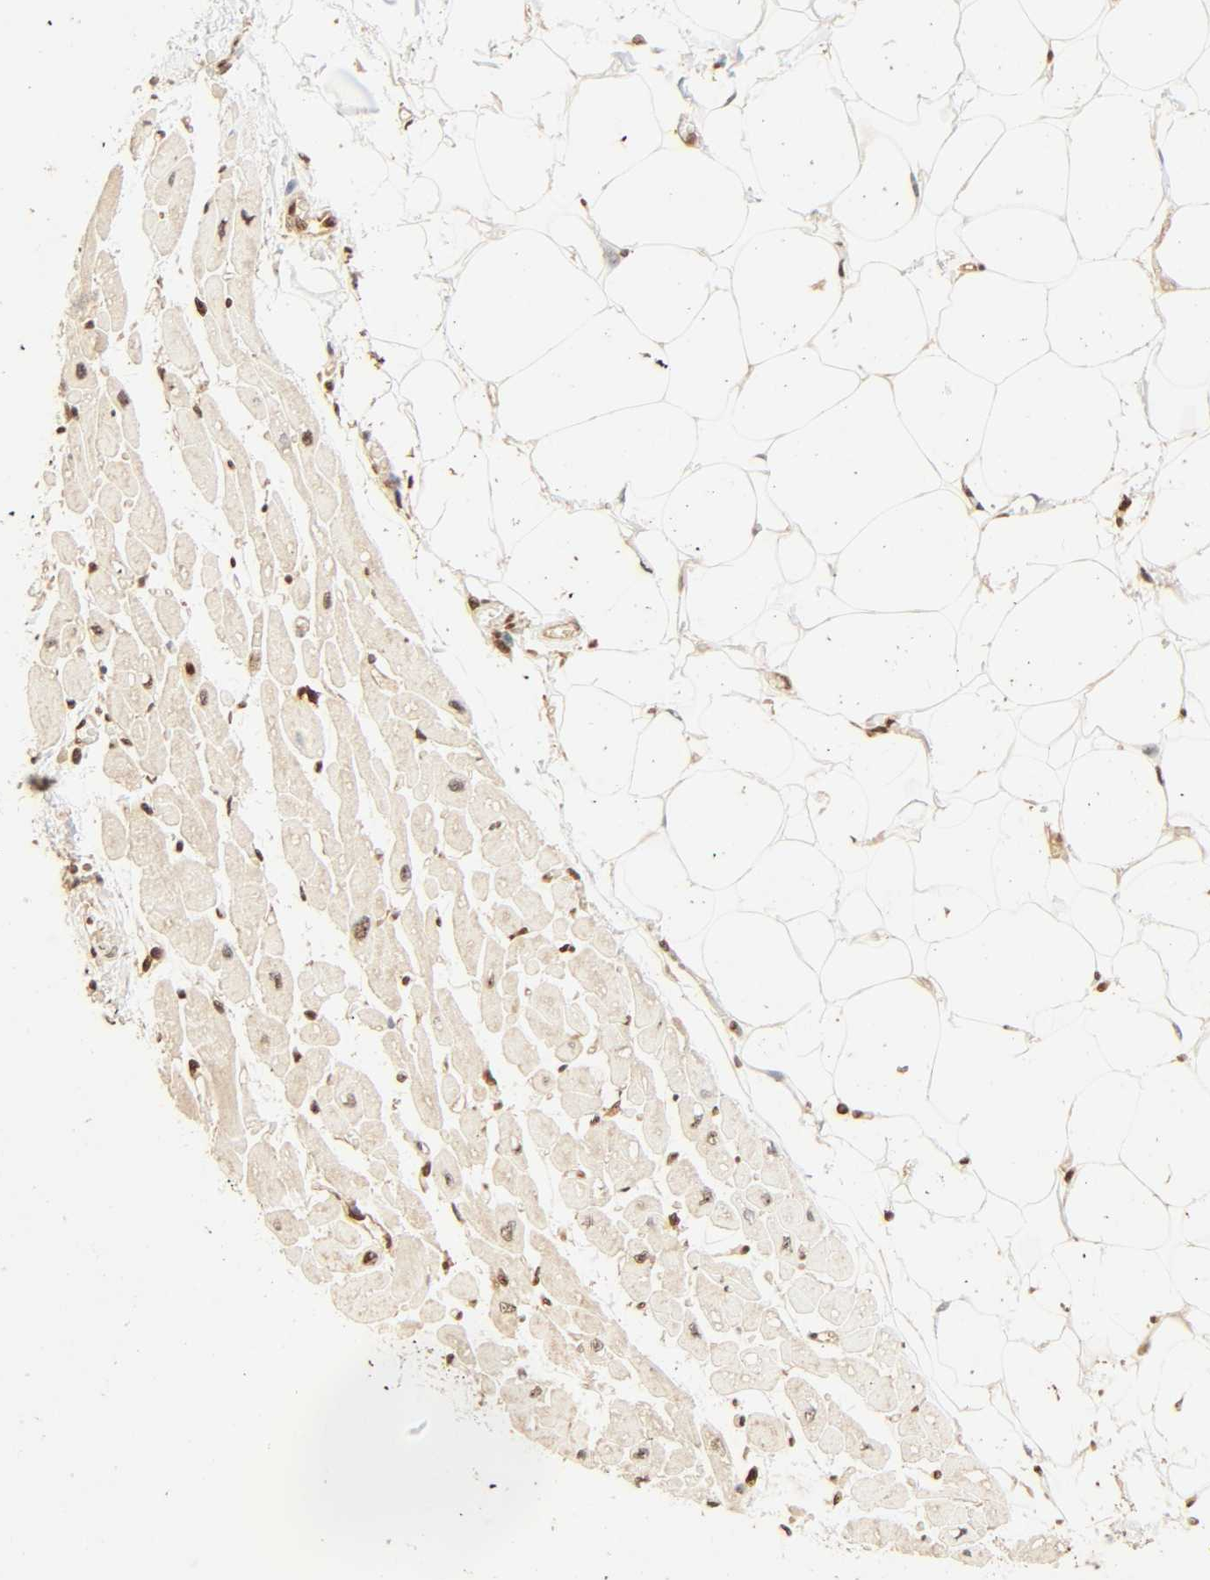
{"staining": {"intensity": "moderate", "quantity": "25%-75%", "location": "nuclear"}, "tissue": "heart muscle", "cell_type": "Cardiomyocytes", "image_type": "normal", "snomed": [{"axis": "morphology", "description": "Normal tissue, NOS"}, {"axis": "topography", "description": "Heart"}], "caption": "Brown immunohistochemical staining in unremarkable heart muscle reveals moderate nuclear expression in about 25%-75% of cardiomyocytes. (IHC, brightfield microscopy, high magnification).", "gene": "UBC", "patient": {"sex": "female", "age": 54}}